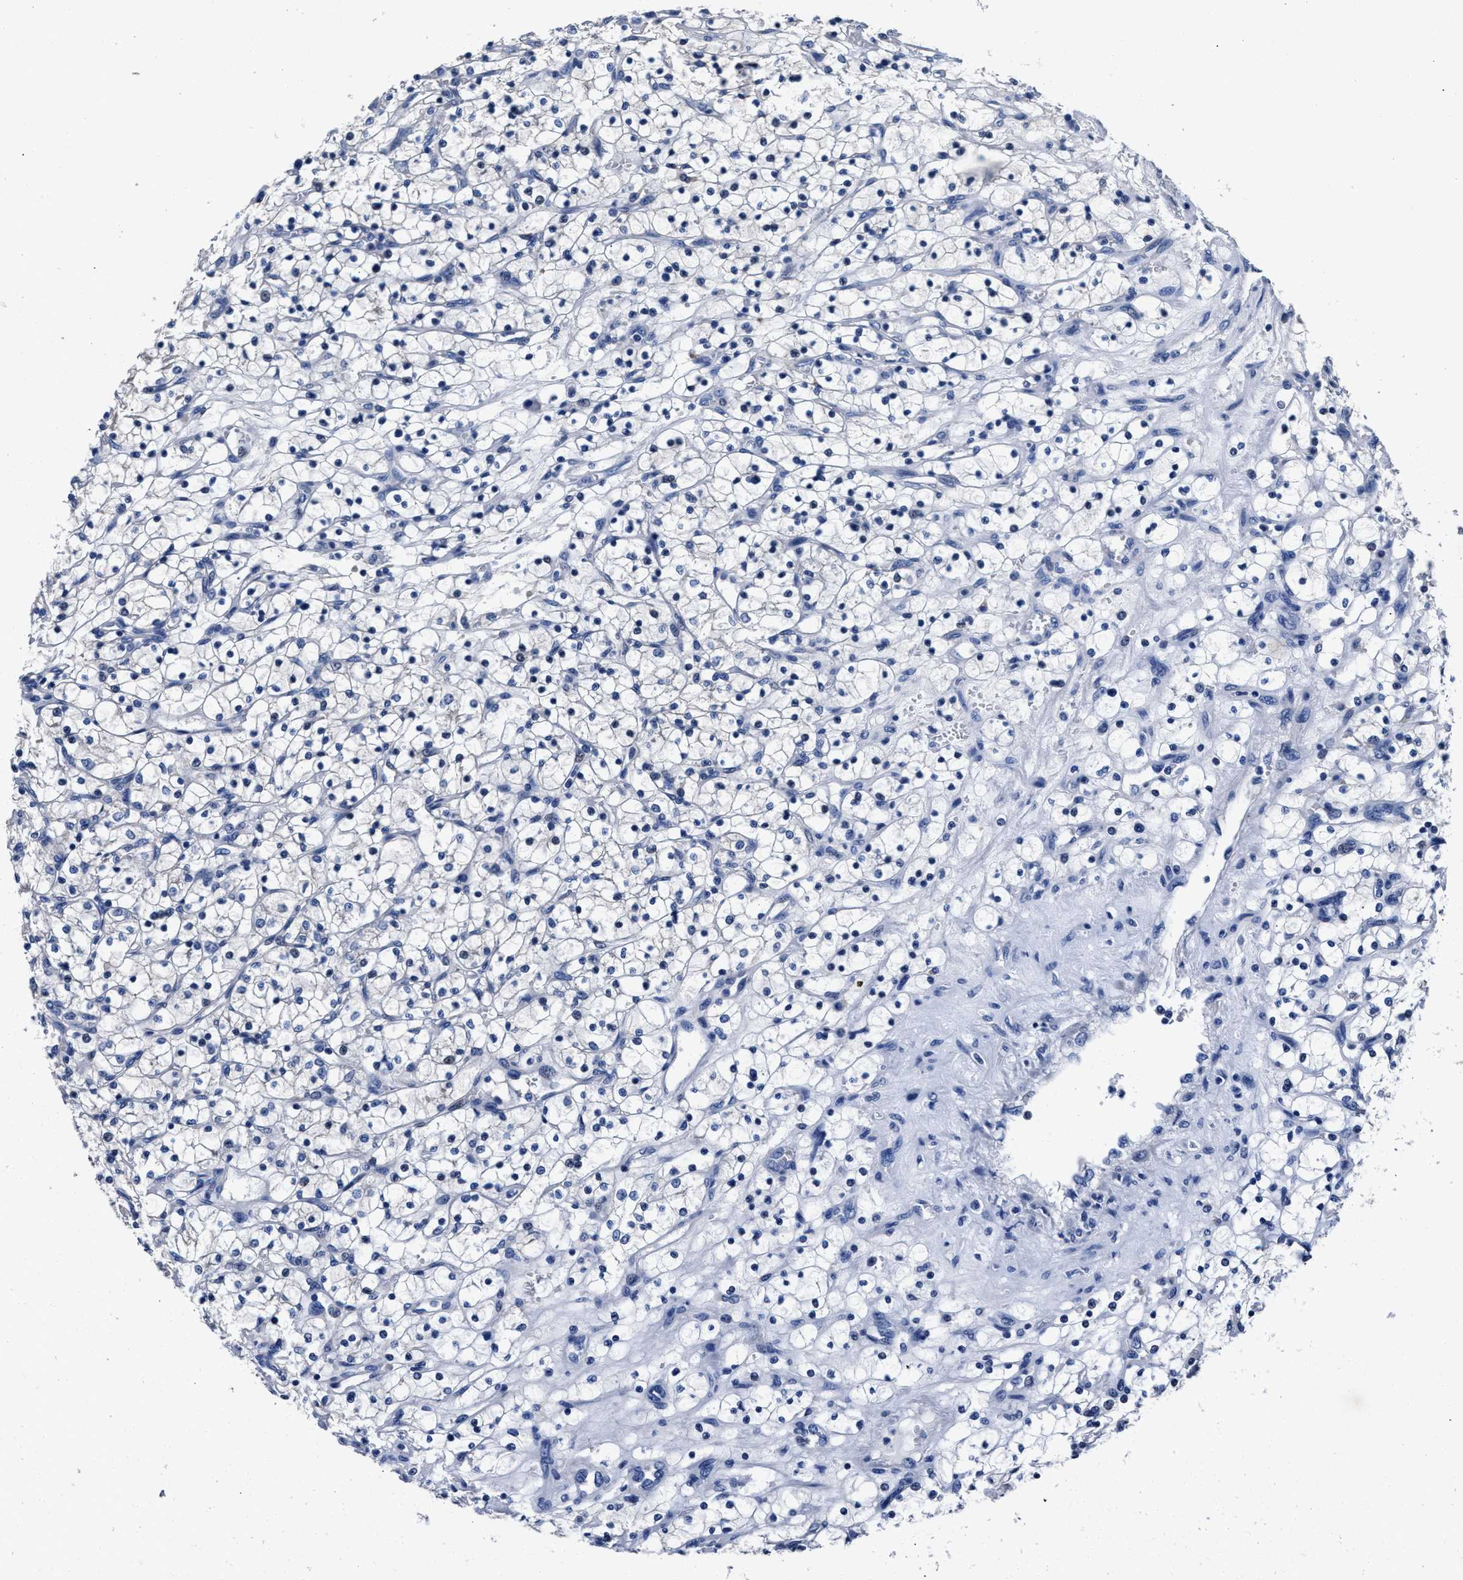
{"staining": {"intensity": "negative", "quantity": "none", "location": "none"}, "tissue": "renal cancer", "cell_type": "Tumor cells", "image_type": "cancer", "snomed": [{"axis": "morphology", "description": "Adenocarcinoma, NOS"}, {"axis": "topography", "description": "Kidney"}], "caption": "Immunohistochemistry image of neoplastic tissue: renal cancer stained with DAB shows no significant protein expression in tumor cells.", "gene": "GSTM1", "patient": {"sex": "female", "age": 69}}